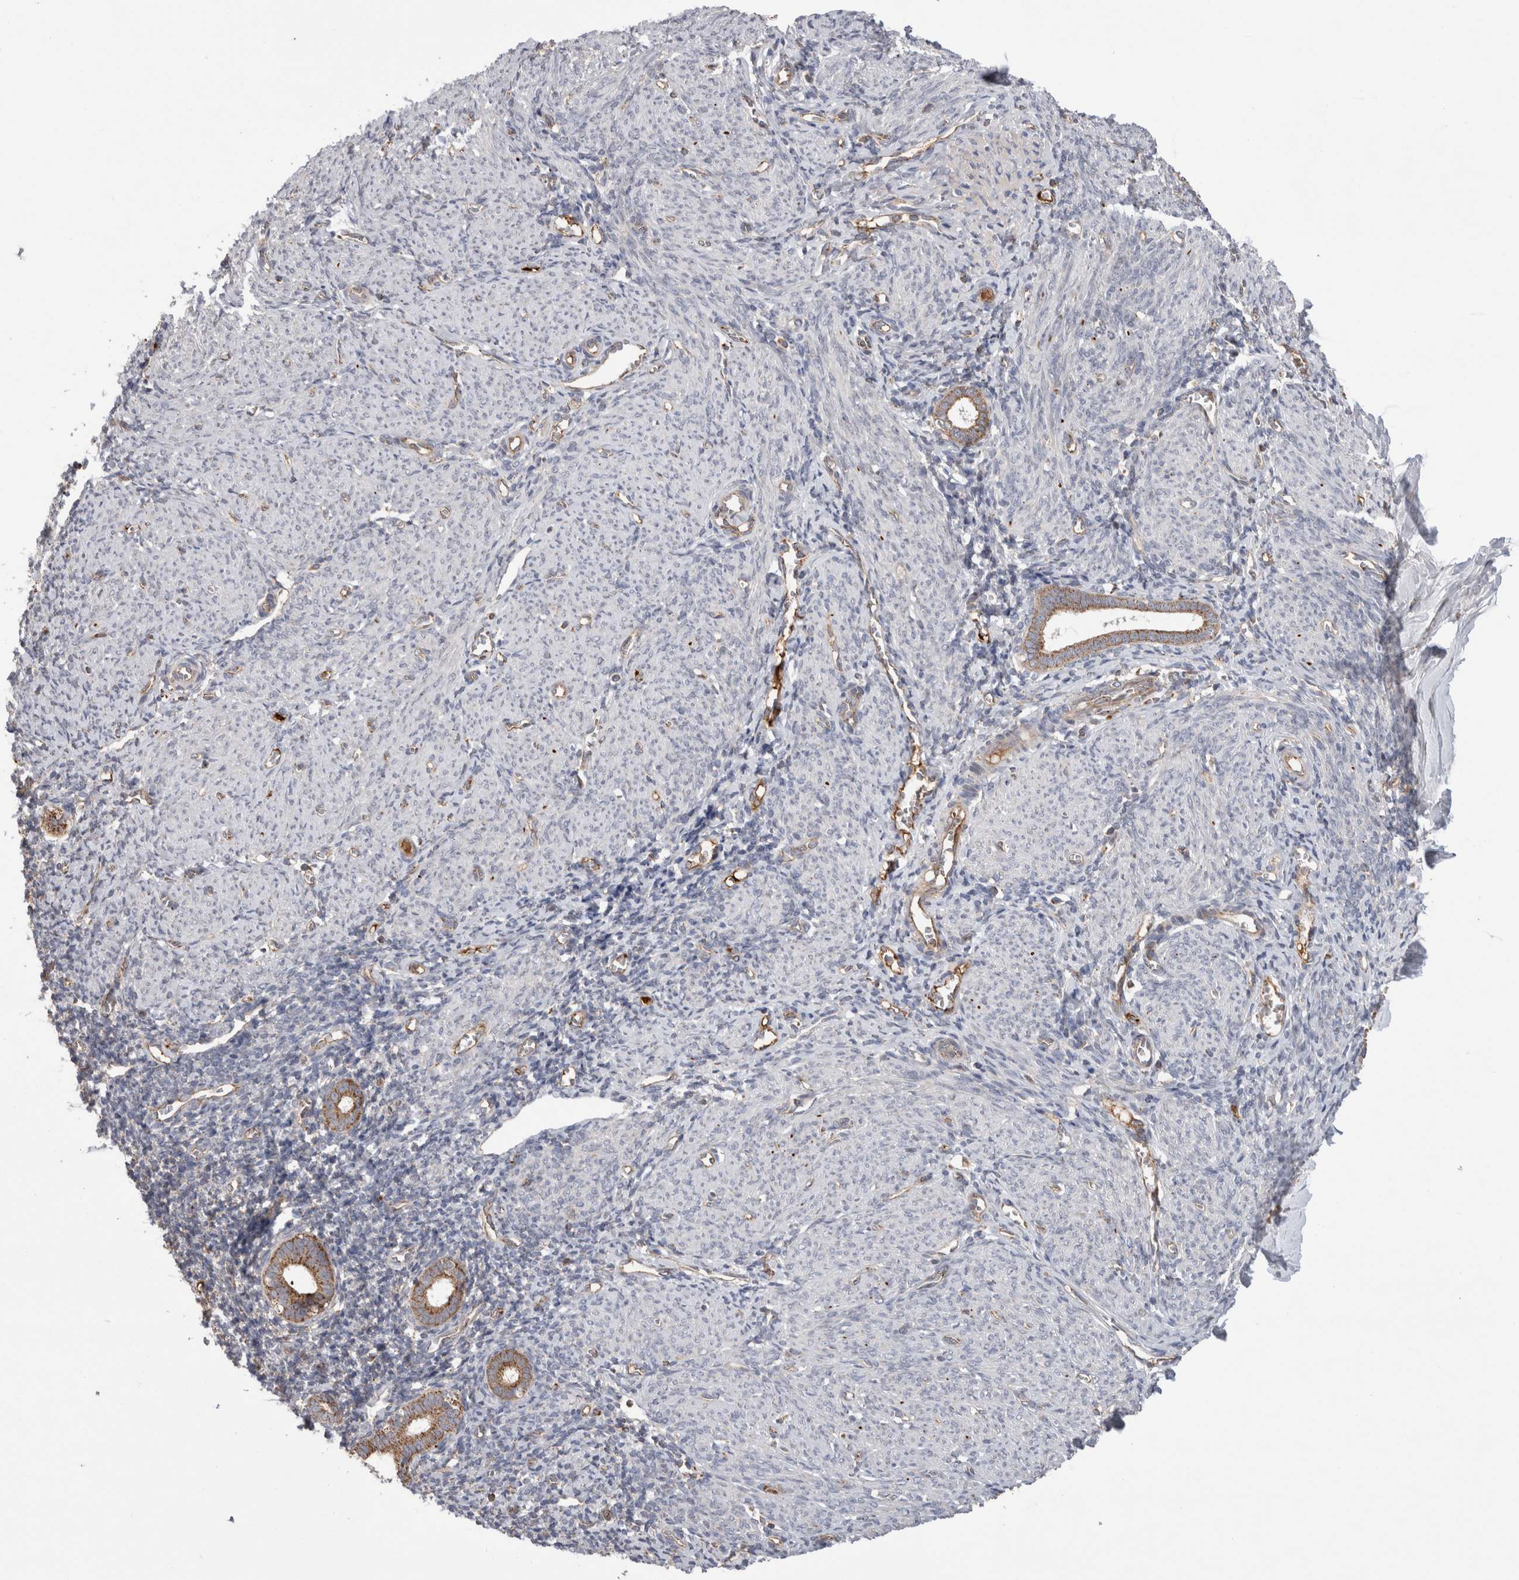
{"staining": {"intensity": "negative", "quantity": "none", "location": "none"}, "tissue": "endometrium", "cell_type": "Cells in endometrial stroma", "image_type": "normal", "snomed": [{"axis": "morphology", "description": "Normal tissue, NOS"}, {"axis": "morphology", "description": "Adenocarcinoma, NOS"}, {"axis": "topography", "description": "Endometrium"}], "caption": "Cells in endometrial stroma show no significant protein positivity in benign endometrium.", "gene": "DARS2", "patient": {"sex": "female", "age": 57}}